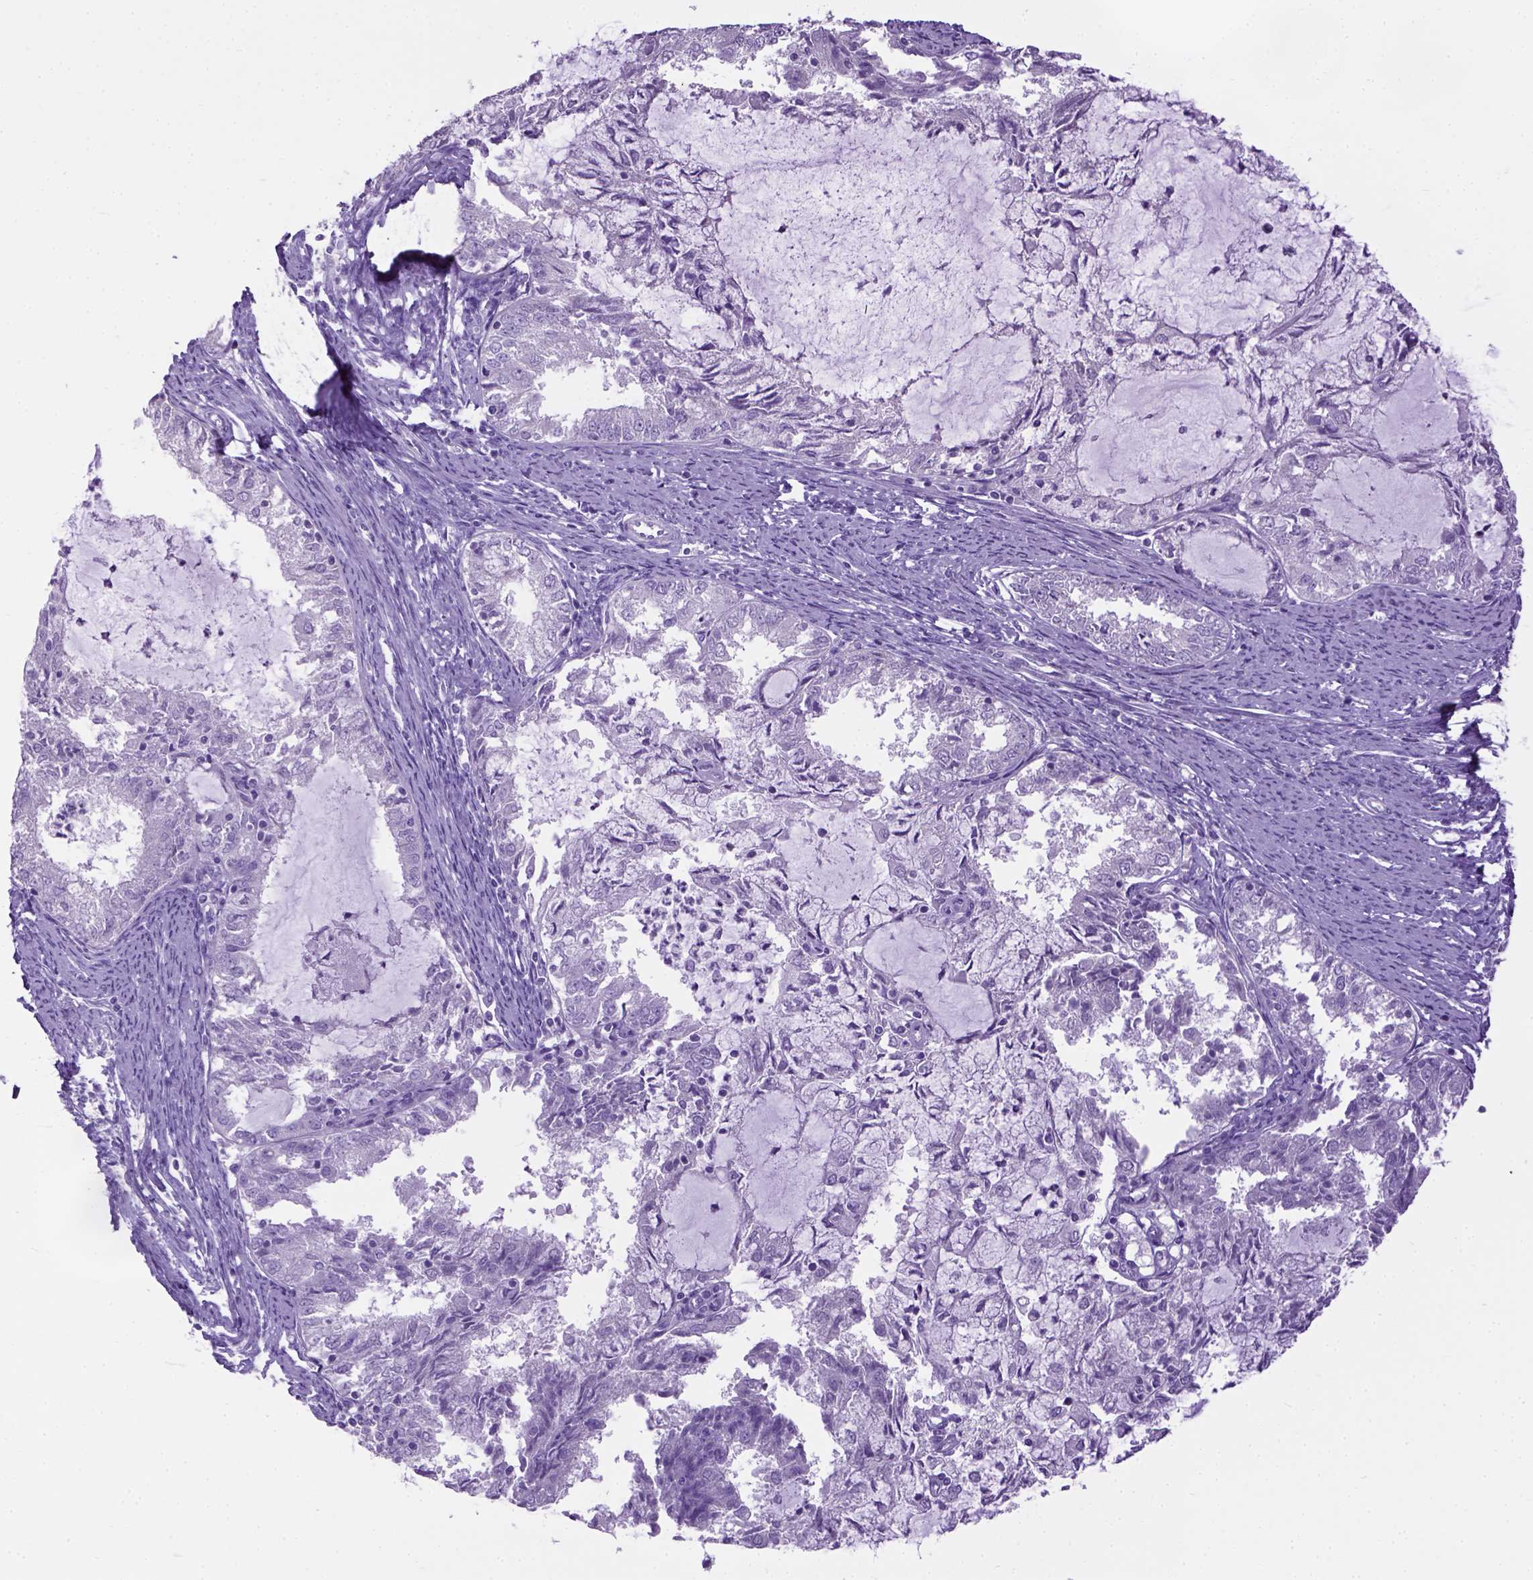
{"staining": {"intensity": "negative", "quantity": "none", "location": "none"}, "tissue": "endometrial cancer", "cell_type": "Tumor cells", "image_type": "cancer", "snomed": [{"axis": "morphology", "description": "Adenocarcinoma, NOS"}, {"axis": "topography", "description": "Endometrium"}], "caption": "Tumor cells show no significant staining in adenocarcinoma (endometrial).", "gene": "CYP24A1", "patient": {"sex": "female", "age": 57}}